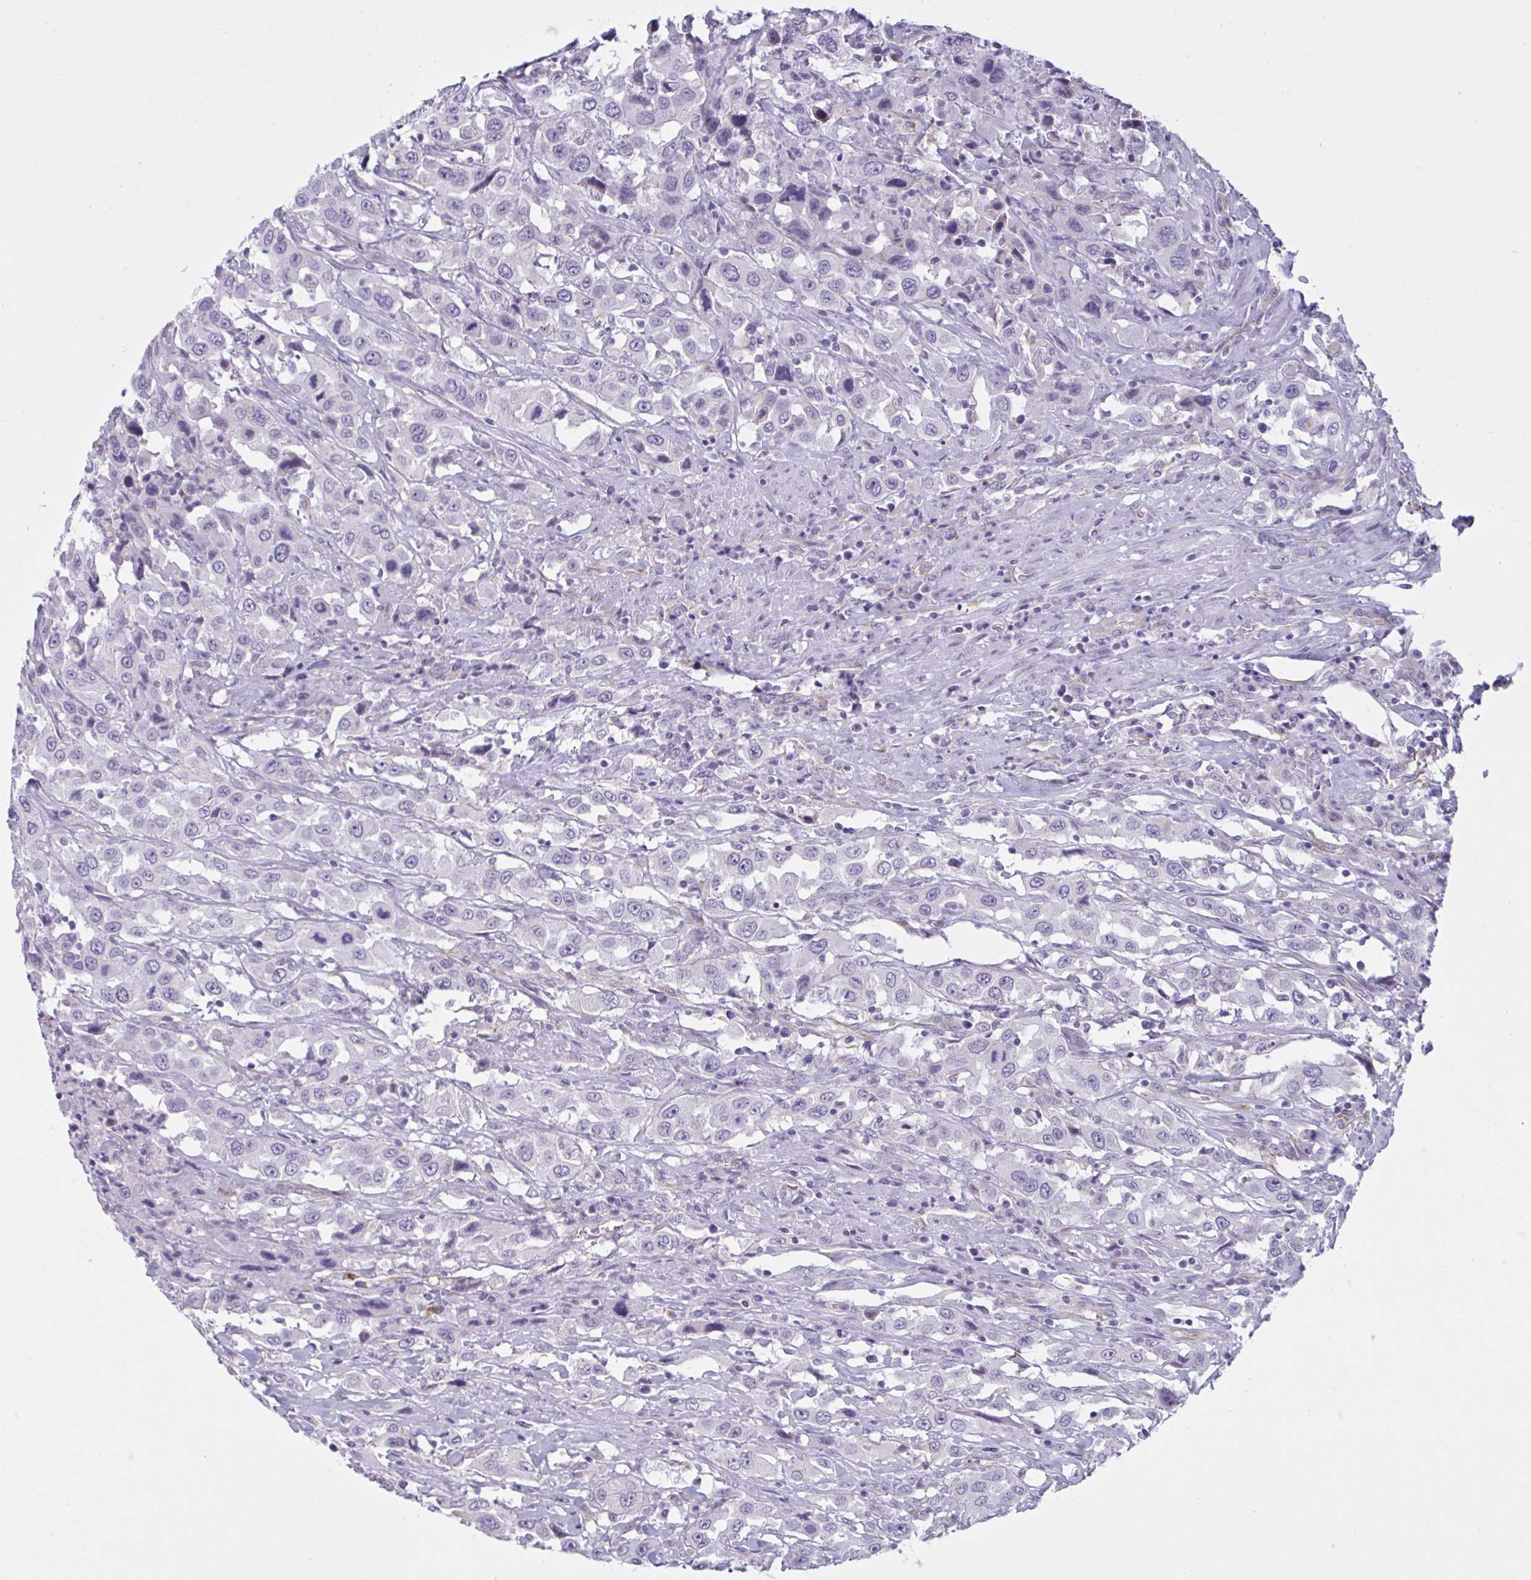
{"staining": {"intensity": "negative", "quantity": "none", "location": "none"}, "tissue": "urothelial cancer", "cell_type": "Tumor cells", "image_type": "cancer", "snomed": [{"axis": "morphology", "description": "Urothelial carcinoma, High grade"}, {"axis": "topography", "description": "Urinary bladder"}], "caption": "An image of urothelial cancer stained for a protein displays no brown staining in tumor cells.", "gene": "OR1L3", "patient": {"sex": "male", "age": 61}}